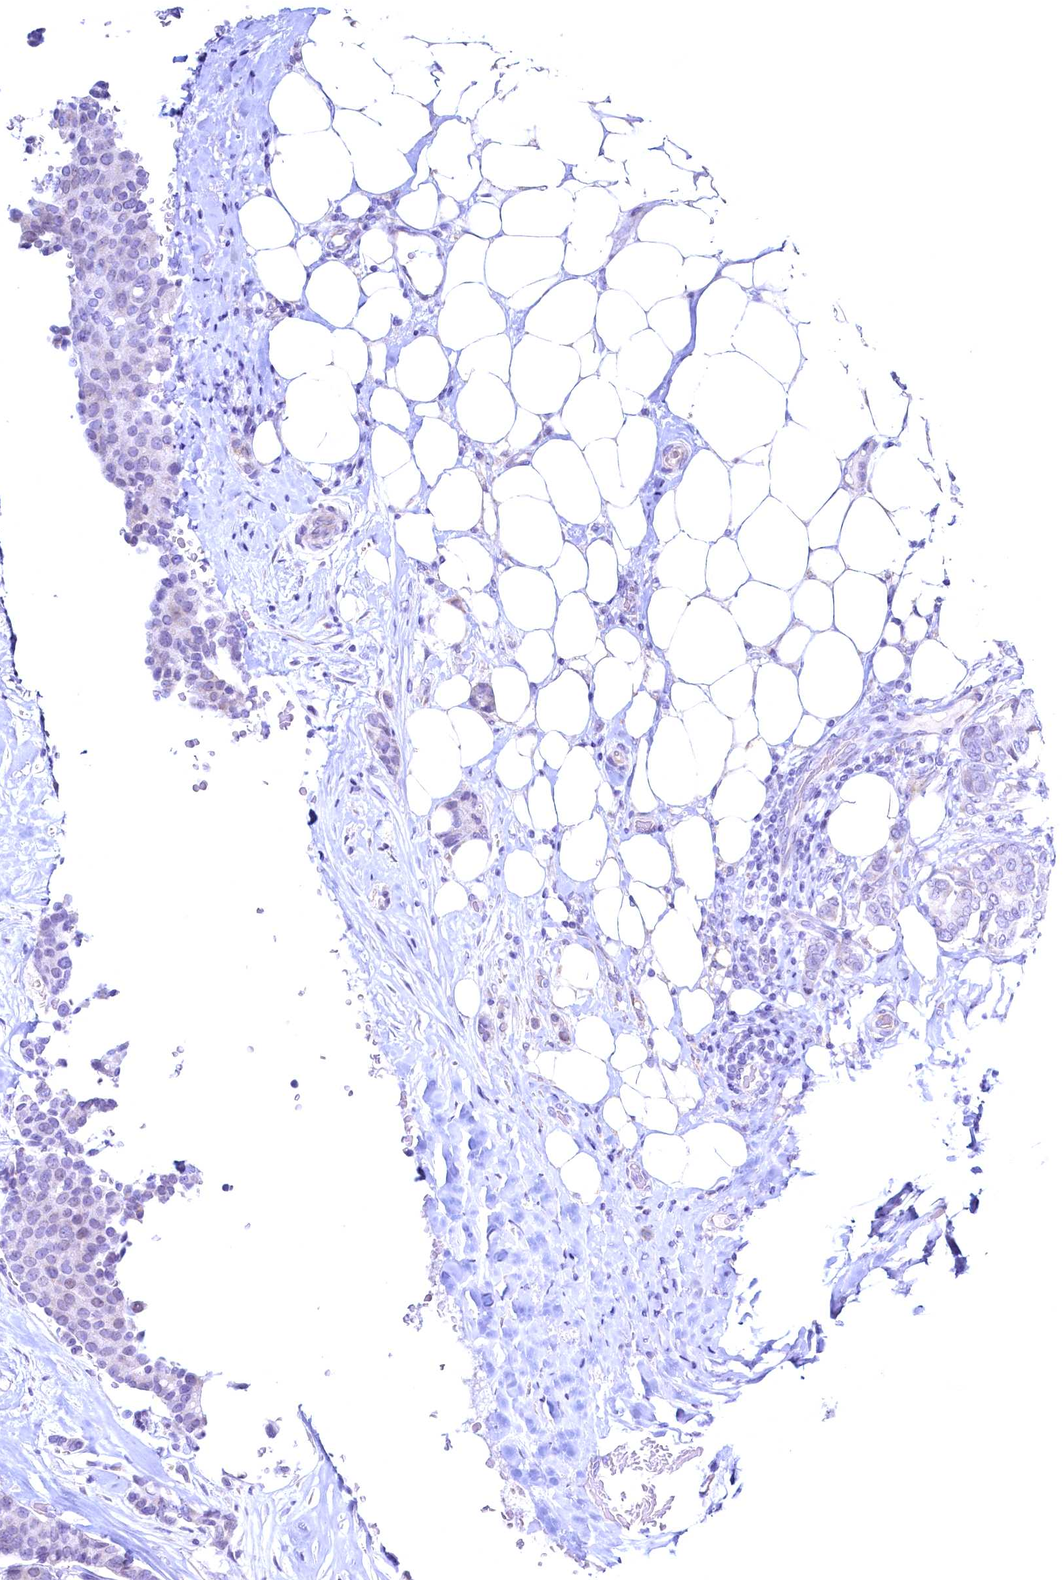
{"staining": {"intensity": "negative", "quantity": "none", "location": "none"}, "tissue": "breast cancer", "cell_type": "Tumor cells", "image_type": "cancer", "snomed": [{"axis": "morphology", "description": "Duct carcinoma"}, {"axis": "topography", "description": "Breast"}], "caption": "This is an immunohistochemistry (IHC) image of human breast cancer. There is no expression in tumor cells.", "gene": "MAP1LC3A", "patient": {"sex": "female", "age": 75}}